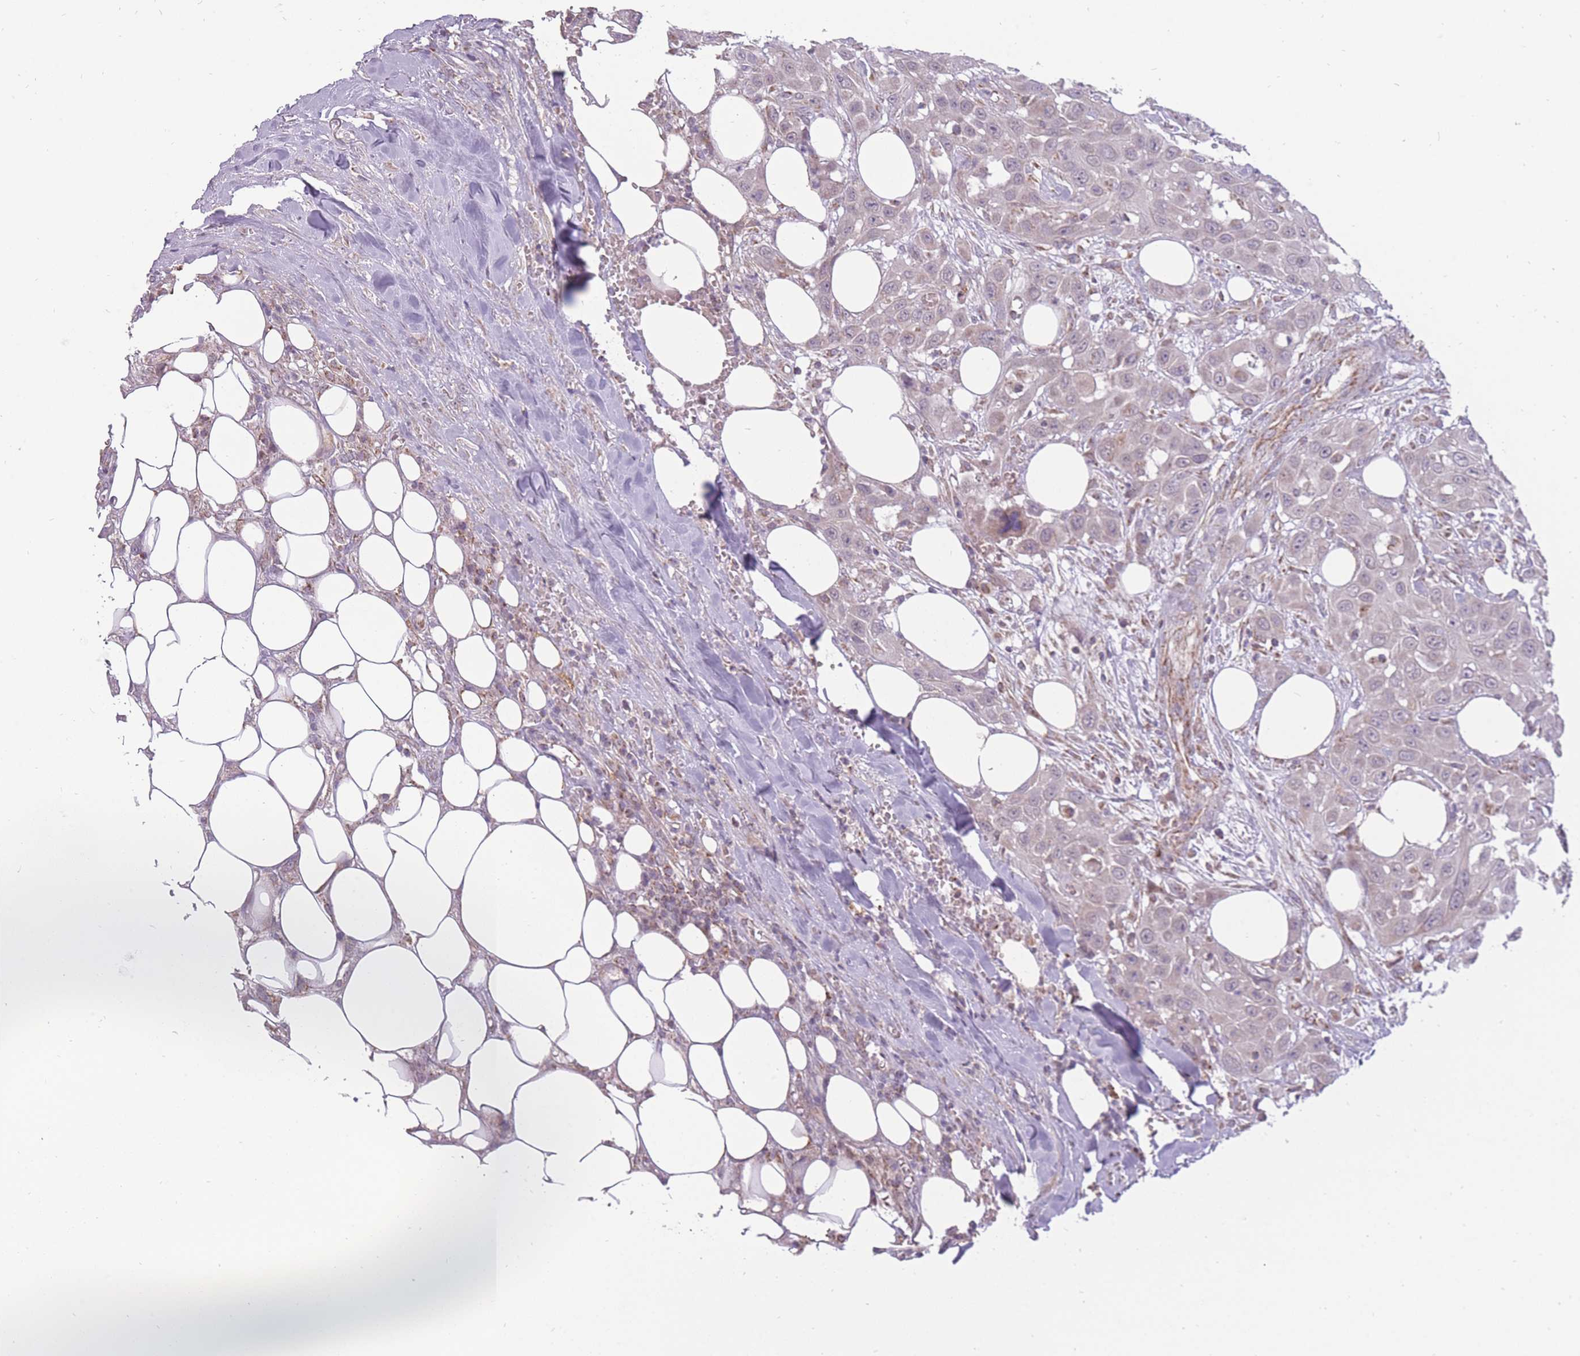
{"staining": {"intensity": "negative", "quantity": "none", "location": "none"}, "tissue": "head and neck cancer", "cell_type": "Tumor cells", "image_type": "cancer", "snomed": [{"axis": "morphology", "description": "Squamous cell carcinoma, NOS"}, {"axis": "topography", "description": "Head-Neck"}], "caption": "Immunohistochemical staining of head and neck cancer (squamous cell carcinoma) reveals no significant staining in tumor cells. (DAB immunohistochemistry visualized using brightfield microscopy, high magnification).", "gene": "LIN7C", "patient": {"sex": "male", "age": 81}}